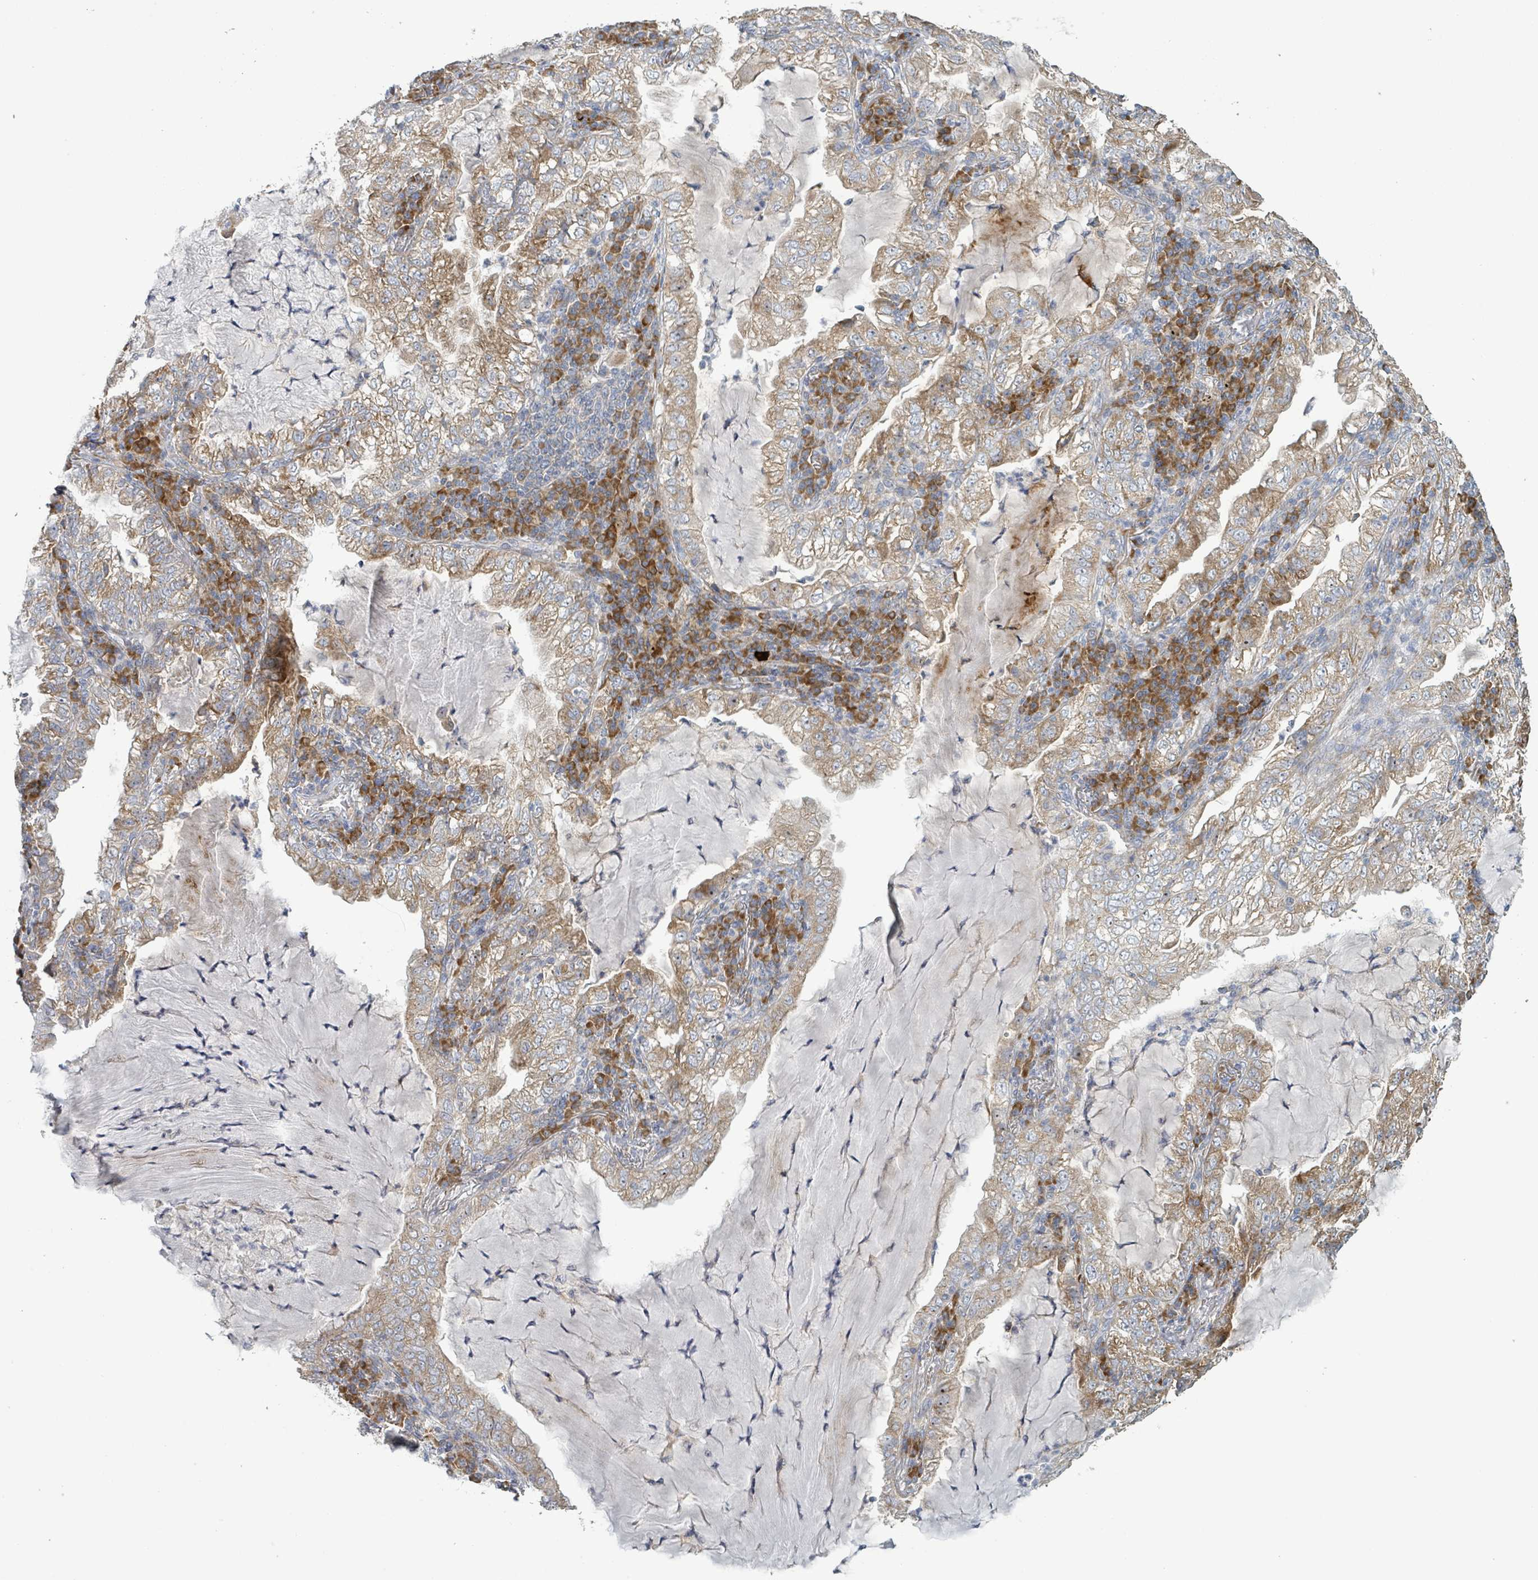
{"staining": {"intensity": "weak", "quantity": ">75%", "location": "cytoplasmic/membranous"}, "tissue": "lung cancer", "cell_type": "Tumor cells", "image_type": "cancer", "snomed": [{"axis": "morphology", "description": "Adenocarcinoma, NOS"}, {"axis": "topography", "description": "Lung"}], "caption": "A brown stain highlights weak cytoplasmic/membranous positivity of a protein in adenocarcinoma (lung) tumor cells. (Brightfield microscopy of DAB IHC at high magnification).", "gene": "RPL32", "patient": {"sex": "female", "age": 73}}